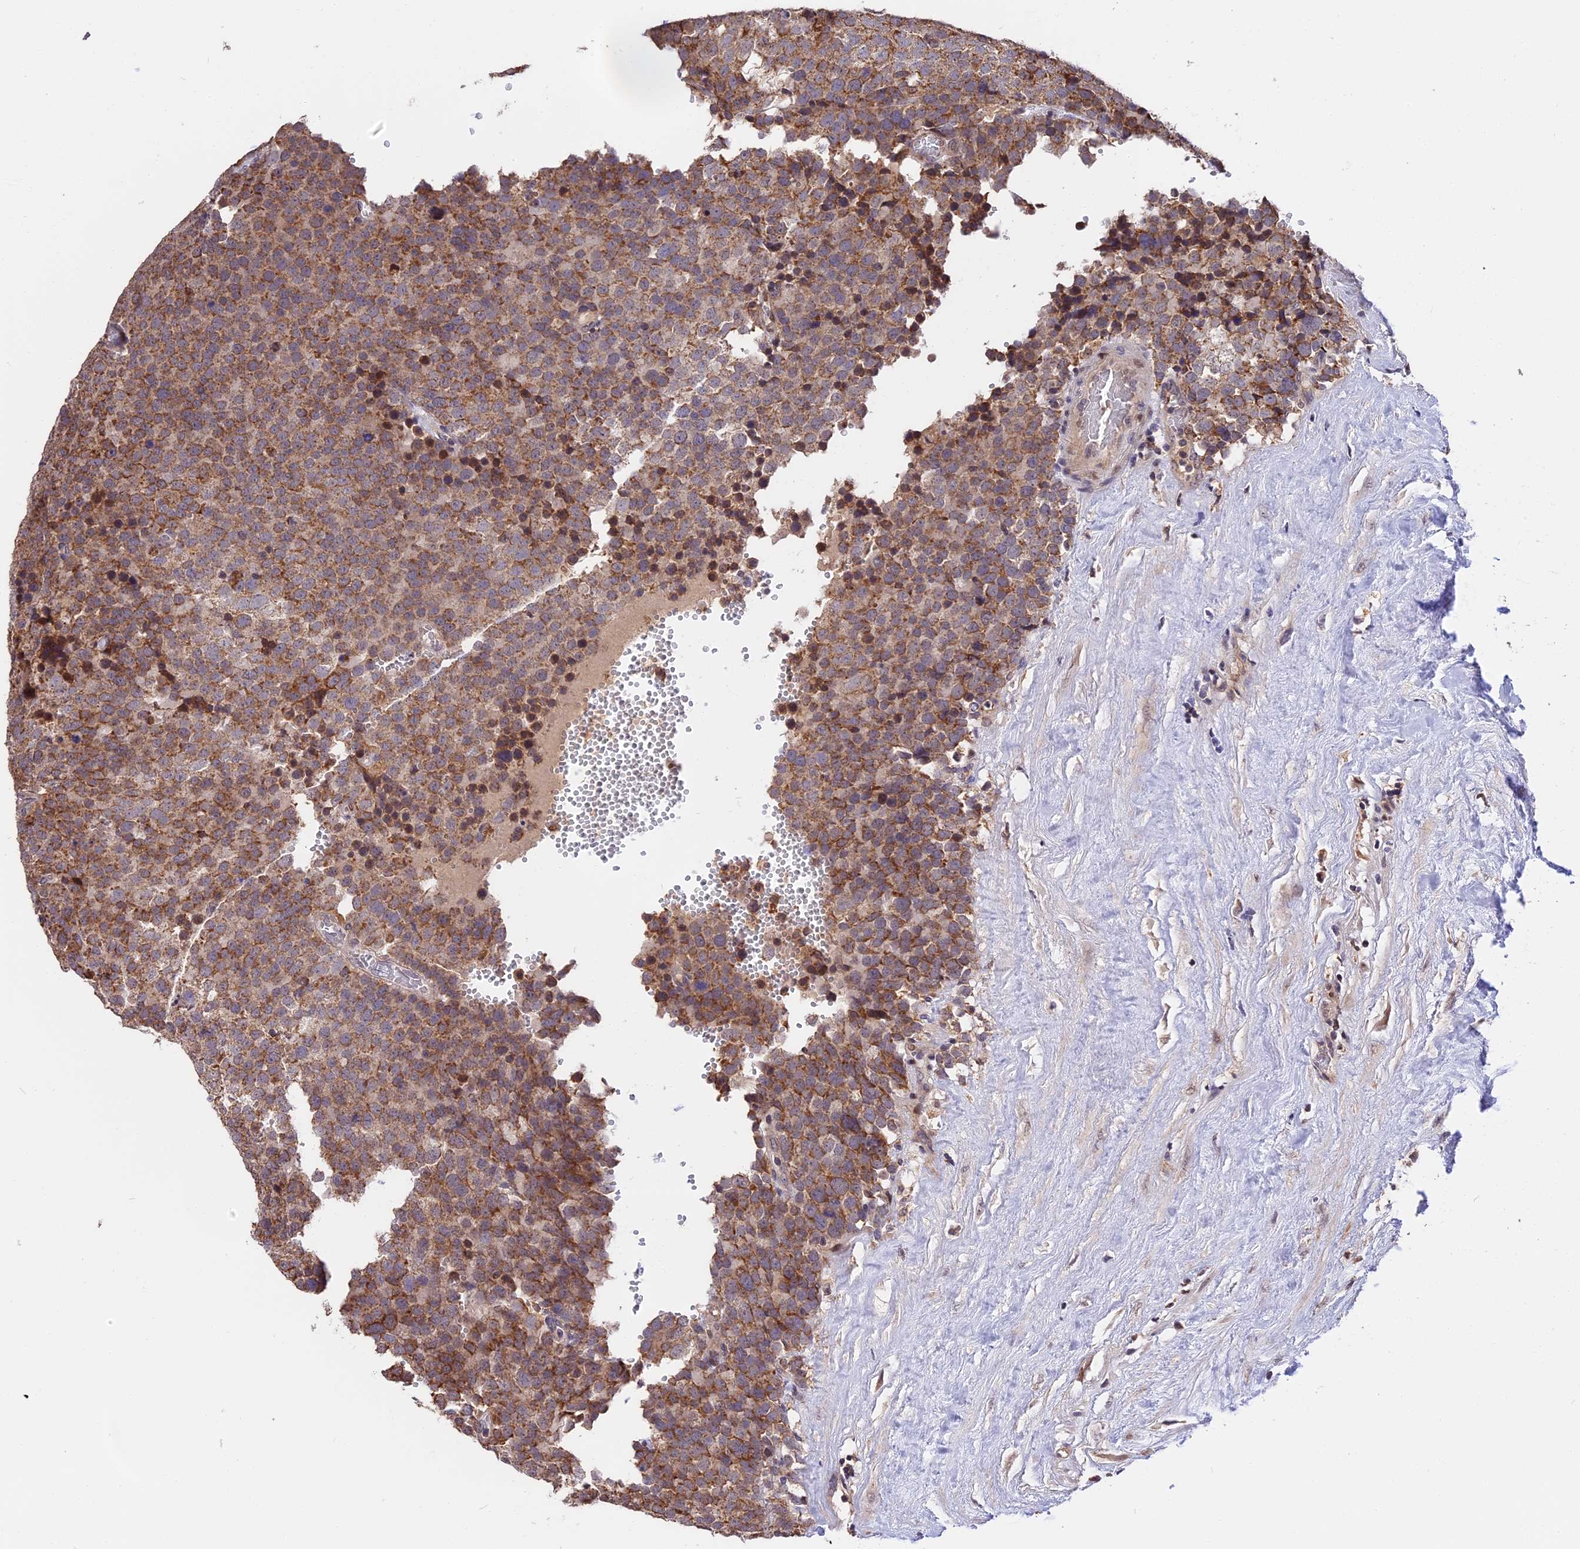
{"staining": {"intensity": "moderate", "quantity": ">75%", "location": "cytoplasmic/membranous"}, "tissue": "testis cancer", "cell_type": "Tumor cells", "image_type": "cancer", "snomed": [{"axis": "morphology", "description": "Seminoma, NOS"}, {"axis": "topography", "description": "Testis"}], "caption": "An immunohistochemistry image of tumor tissue is shown. Protein staining in brown highlights moderate cytoplasmic/membranous positivity in testis seminoma within tumor cells.", "gene": "RERGL", "patient": {"sex": "male", "age": 71}}